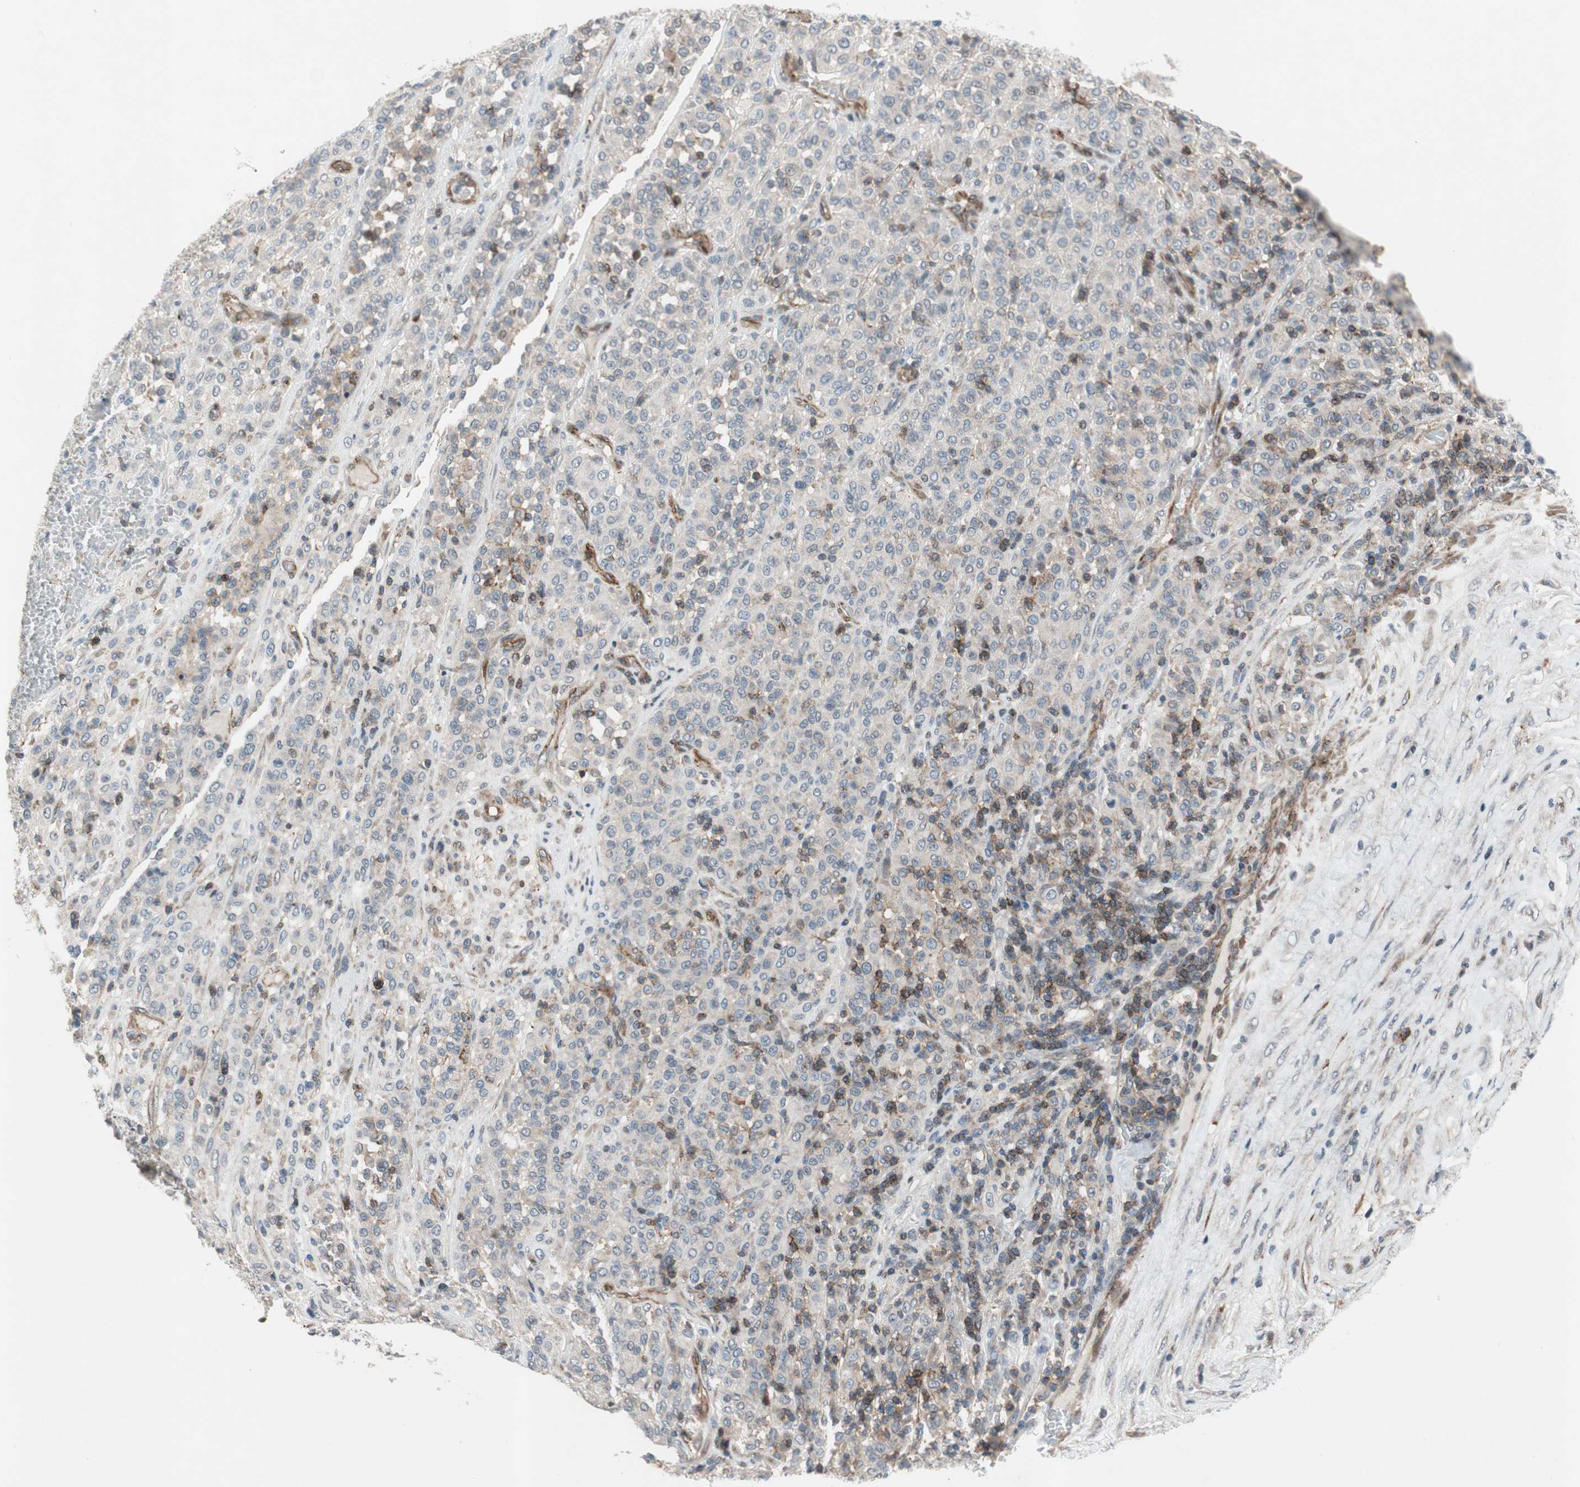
{"staining": {"intensity": "weak", "quantity": "<25%", "location": "cytoplasmic/membranous"}, "tissue": "melanoma", "cell_type": "Tumor cells", "image_type": "cancer", "snomed": [{"axis": "morphology", "description": "Malignant melanoma, Metastatic site"}, {"axis": "topography", "description": "Pancreas"}], "caption": "Protein analysis of malignant melanoma (metastatic site) displays no significant positivity in tumor cells.", "gene": "GRHL1", "patient": {"sex": "female", "age": 30}}